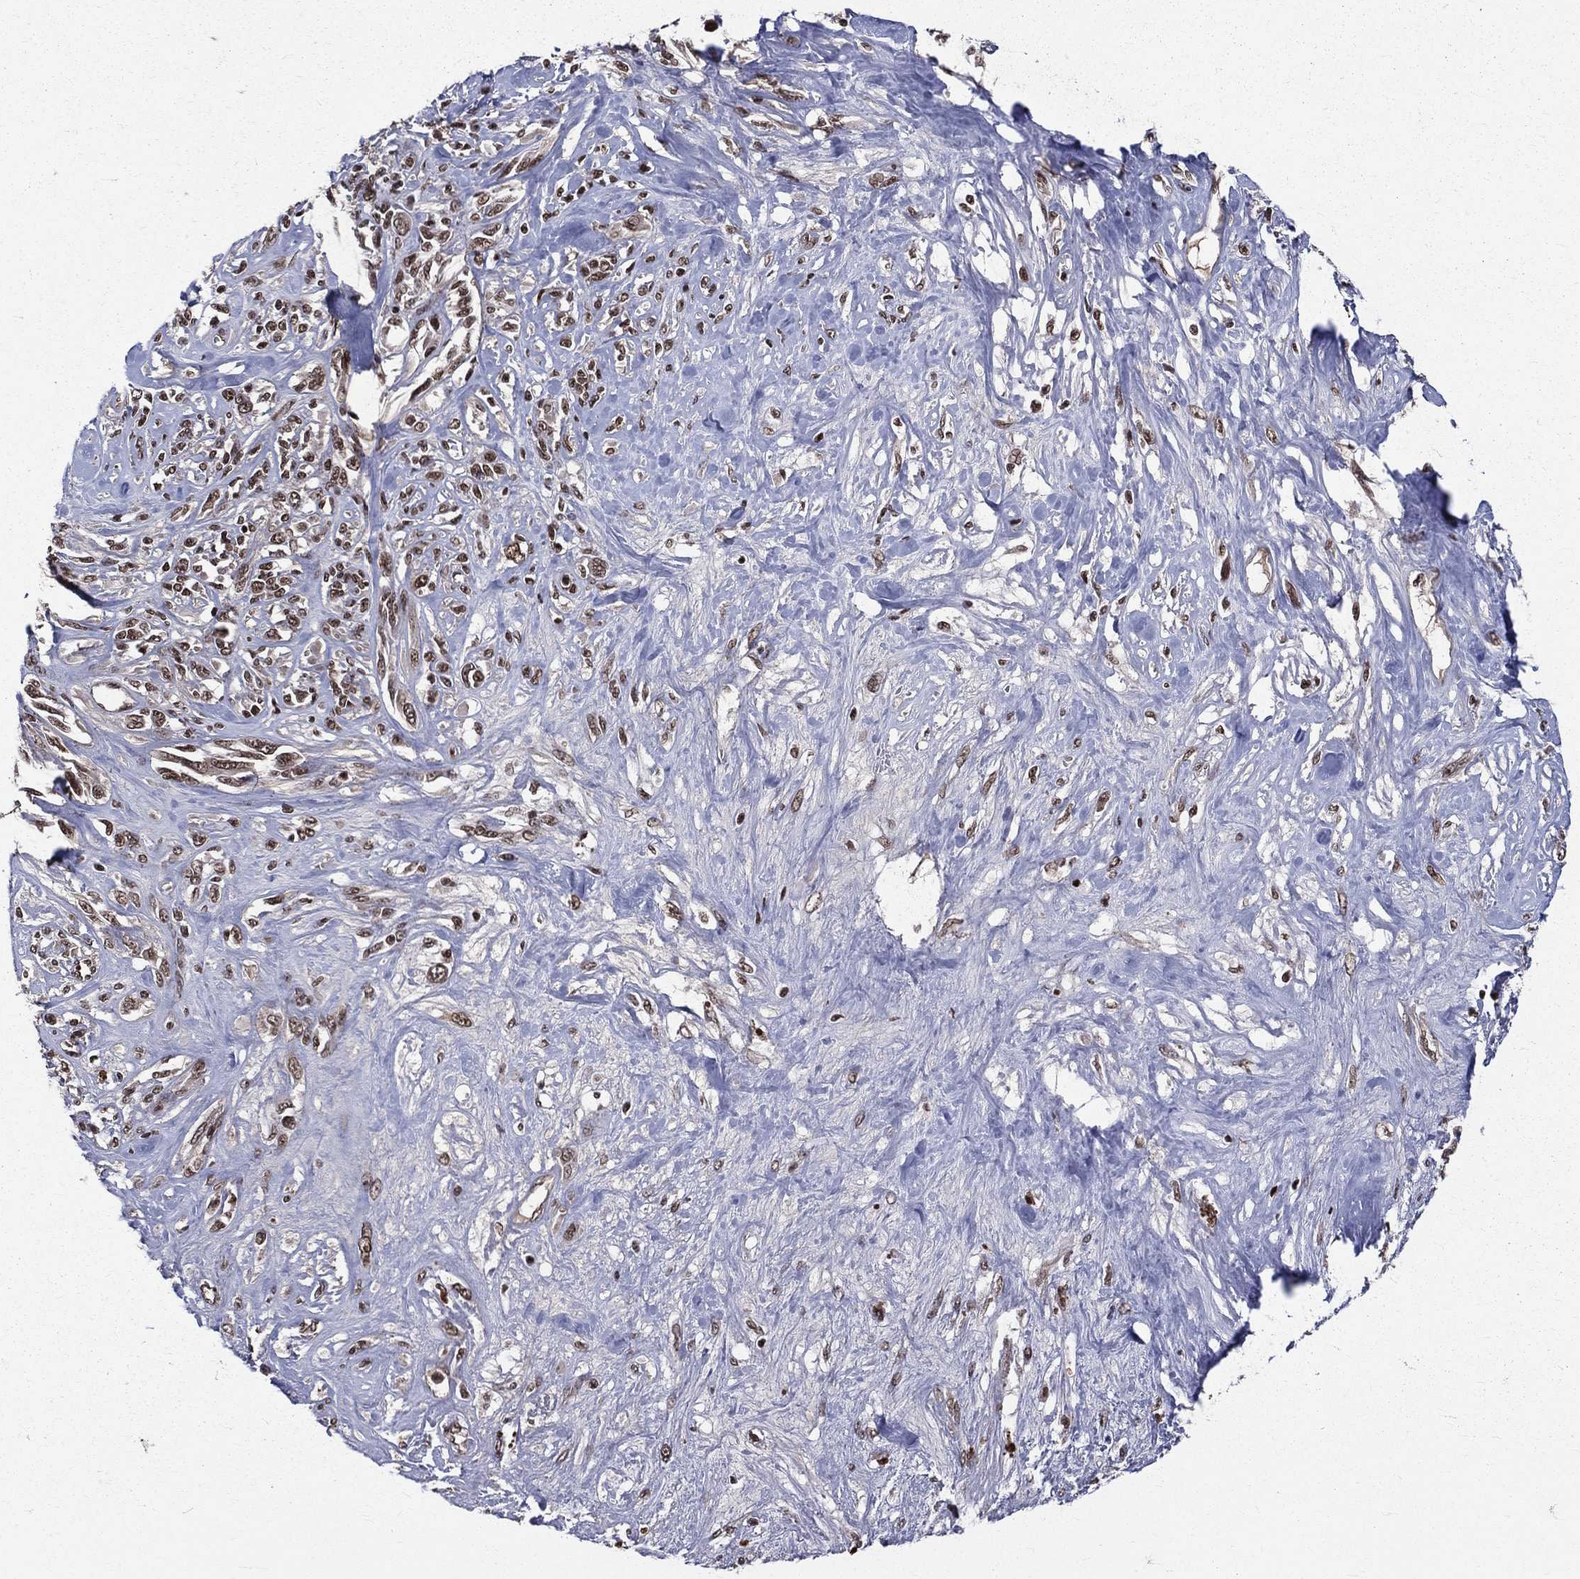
{"staining": {"intensity": "moderate", "quantity": "25%-75%", "location": "nuclear"}, "tissue": "melanoma", "cell_type": "Tumor cells", "image_type": "cancer", "snomed": [{"axis": "morphology", "description": "Malignant melanoma, NOS"}, {"axis": "topography", "description": "Skin"}], "caption": "An image showing moderate nuclear staining in approximately 25%-75% of tumor cells in melanoma, as visualized by brown immunohistochemical staining.", "gene": "SMC3", "patient": {"sex": "female", "age": 91}}